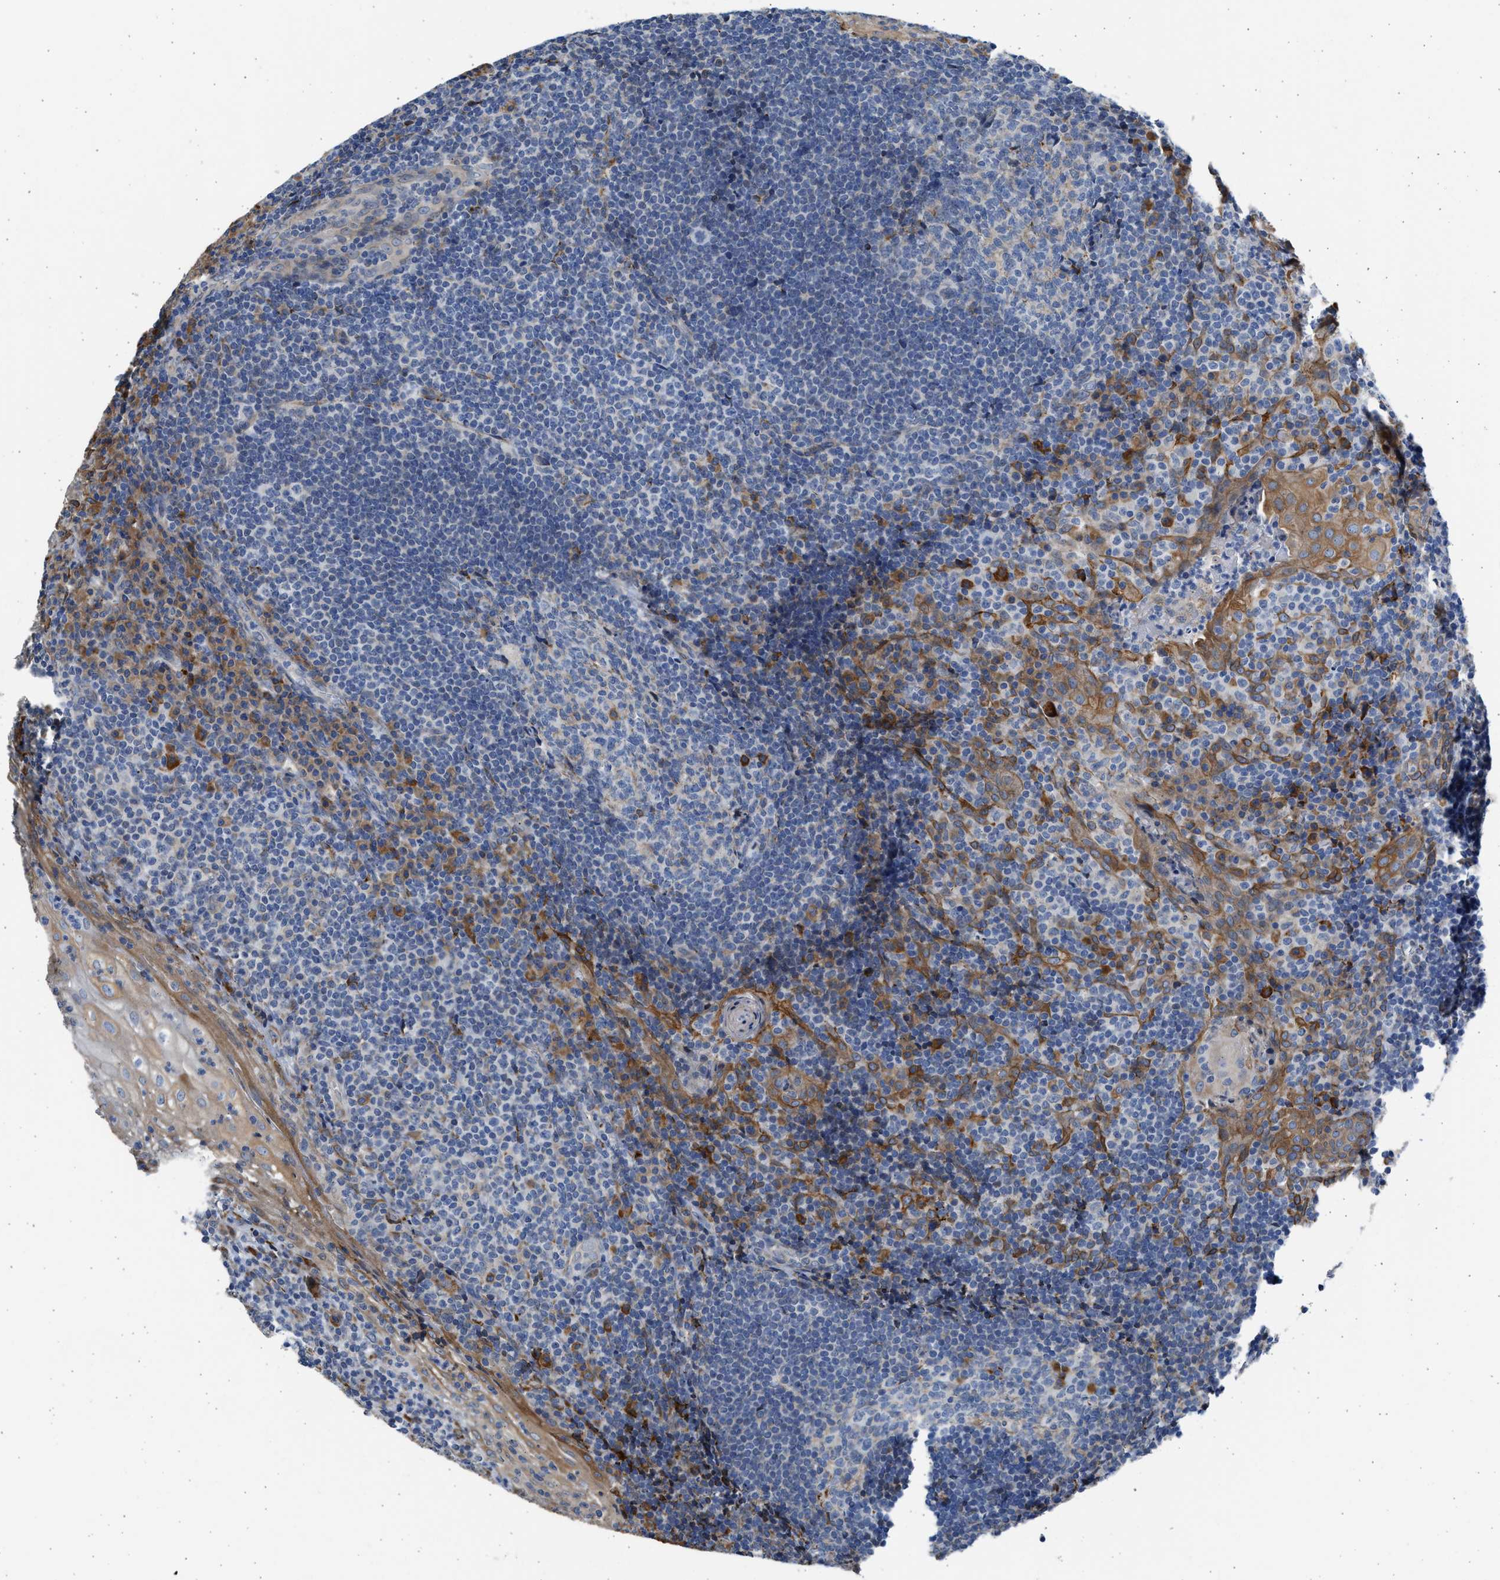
{"staining": {"intensity": "moderate", "quantity": "<25%", "location": "cytoplasmic/membranous"}, "tissue": "tonsil", "cell_type": "Germinal center cells", "image_type": "normal", "snomed": [{"axis": "morphology", "description": "Normal tissue, NOS"}, {"axis": "topography", "description": "Tonsil"}], "caption": "Immunohistochemistry (IHC) (DAB) staining of unremarkable human tonsil demonstrates moderate cytoplasmic/membranous protein expression in approximately <25% of germinal center cells. (IHC, brightfield microscopy, high magnification).", "gene": "PLD2", "patient": {"sex": "male", "age": 37}}